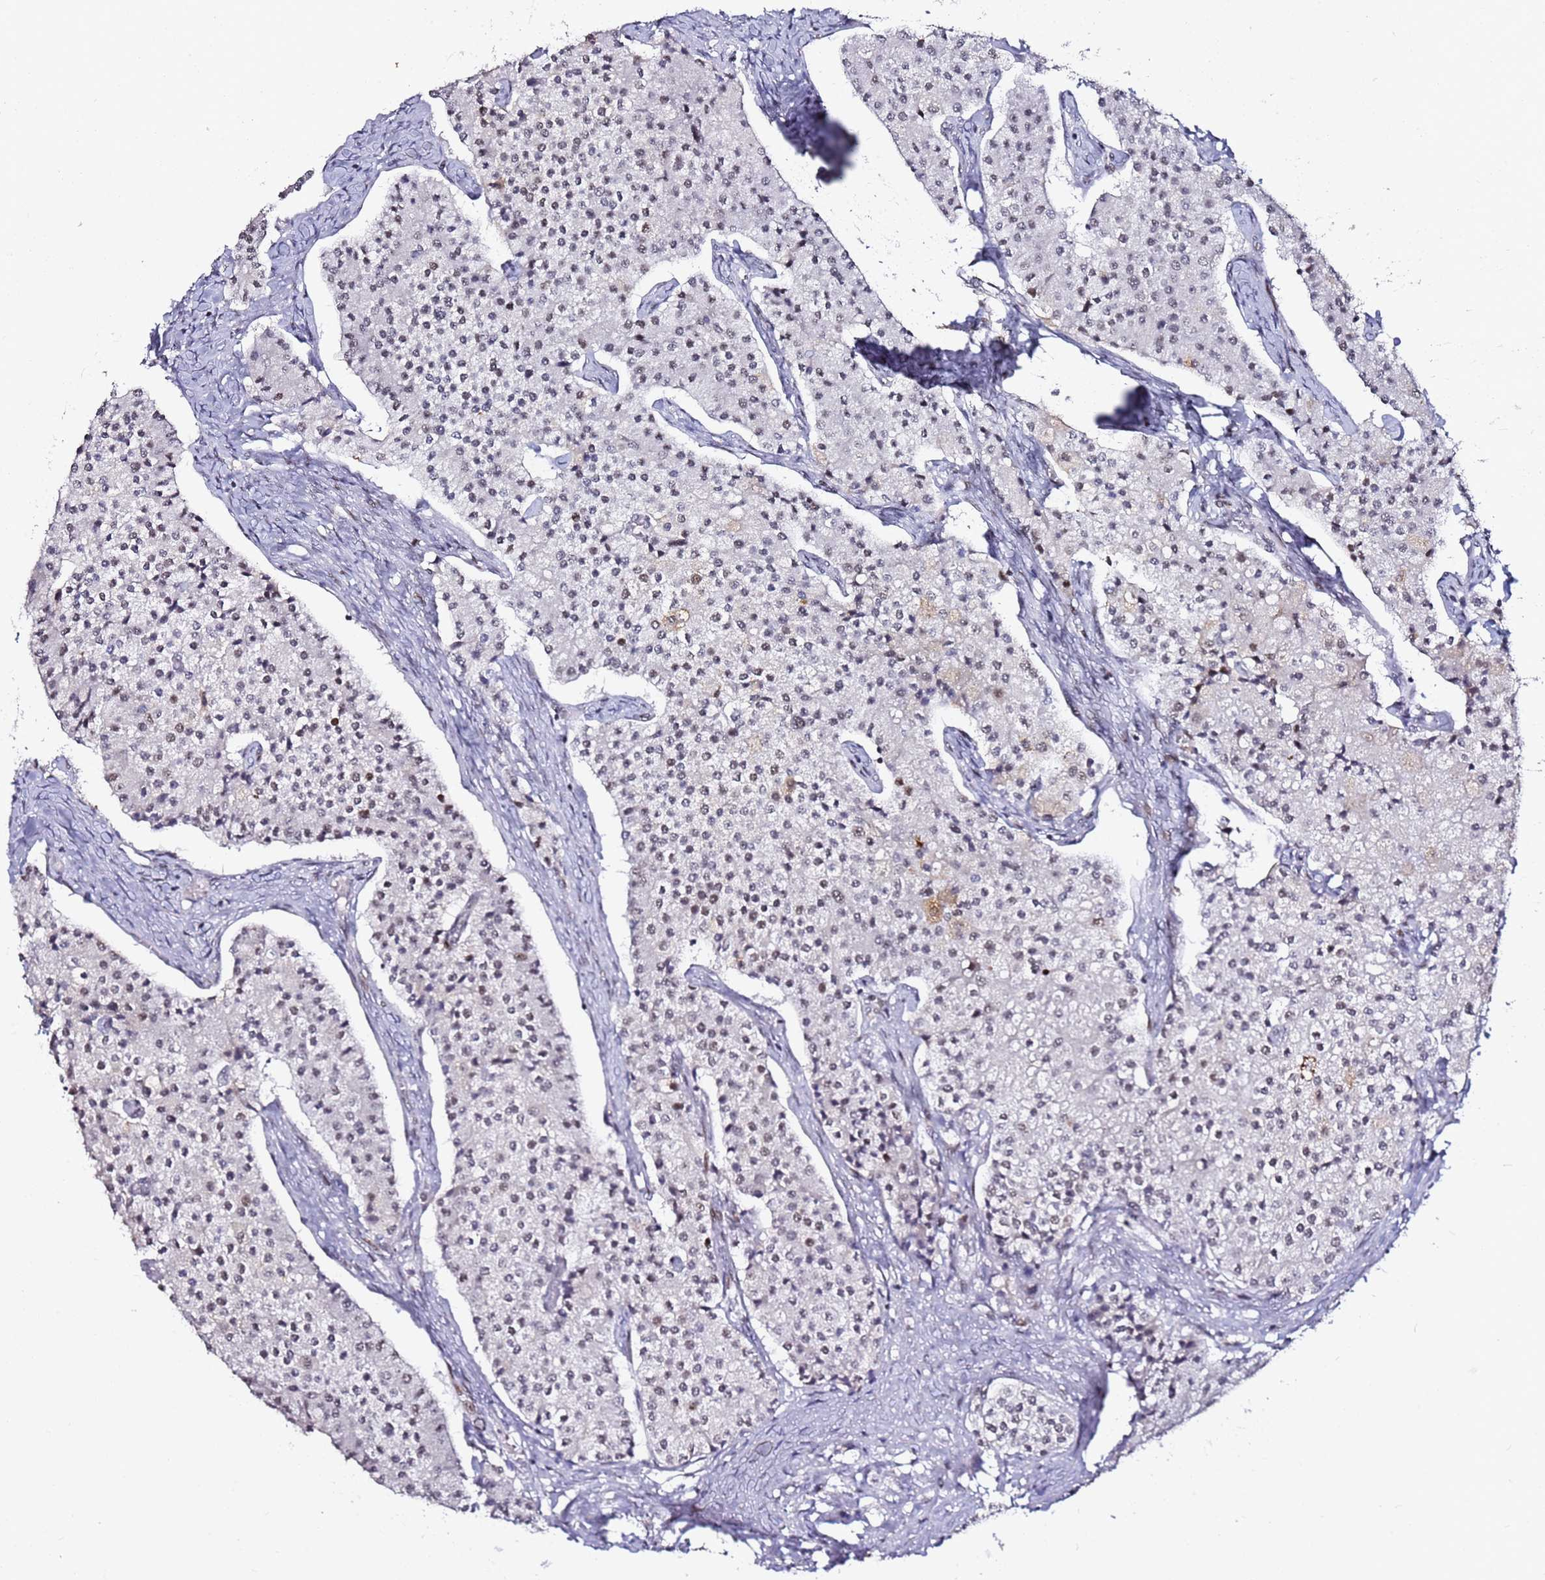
{"staining": {"intensity": "weak", "quantity": "25%-75%", "location": "nuclear"}, "tissue": "carcinoid", "cell_type": "Tumor cells", "image_type": "cancer", "snomed": [{"axis": "morphology", "description": "Carcinoid, malignant, NOS"}, {"axis": "topography", "description": "Colon"}], "caption": "Protein expression analysis of human malignant carcinoid reveals weak nuclear expression in about 25%-75% of tumor cells. The staining is performed using DAB brown chromogen to label protein expression. The nuclei are counter-stained blue using hematoxylin.", "gene": "FCF1", "patient": {"sex": "female", "age": 52}}